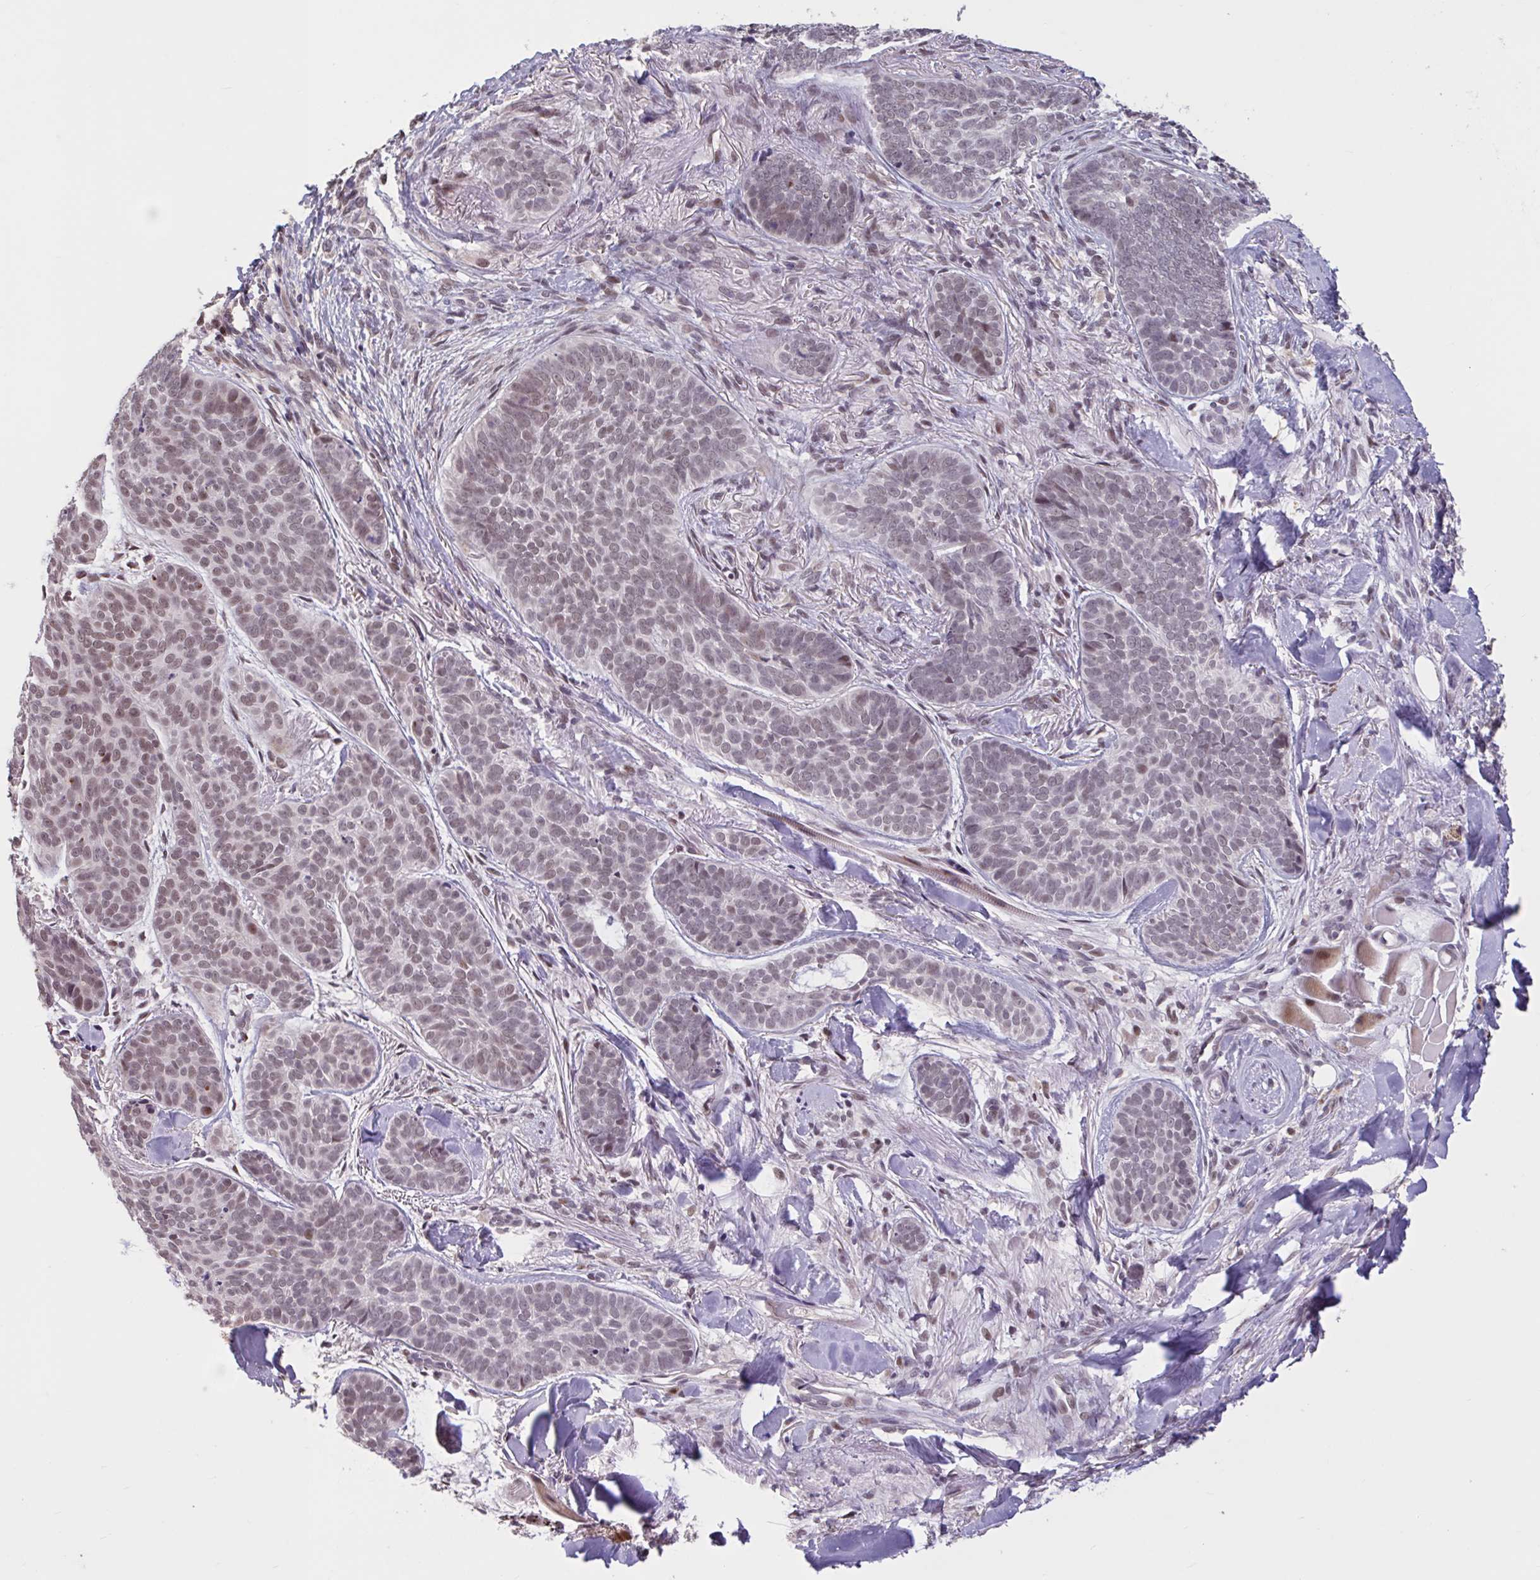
{"staining": {"intensity": "weak", "quantity": ">75%", "location": "nuclear"}, "tissue": "skin cancer", "cell_type": "Tumor cells", "image_type": "cancer", "snomed": [{"axis": "morphology", "description": "Basal cell carcinoma"}, {"axis": "topography", "description": "Skin"}, {"axis": "topography", "description": "Skin of nose"}], "caption": "Human skin cancer (basal cell carcinoma) stained with a protein marker reveals weak staining in tumor cells.", "gene": "ZNF414", "patient": {"sex": "female", "age": 81}}